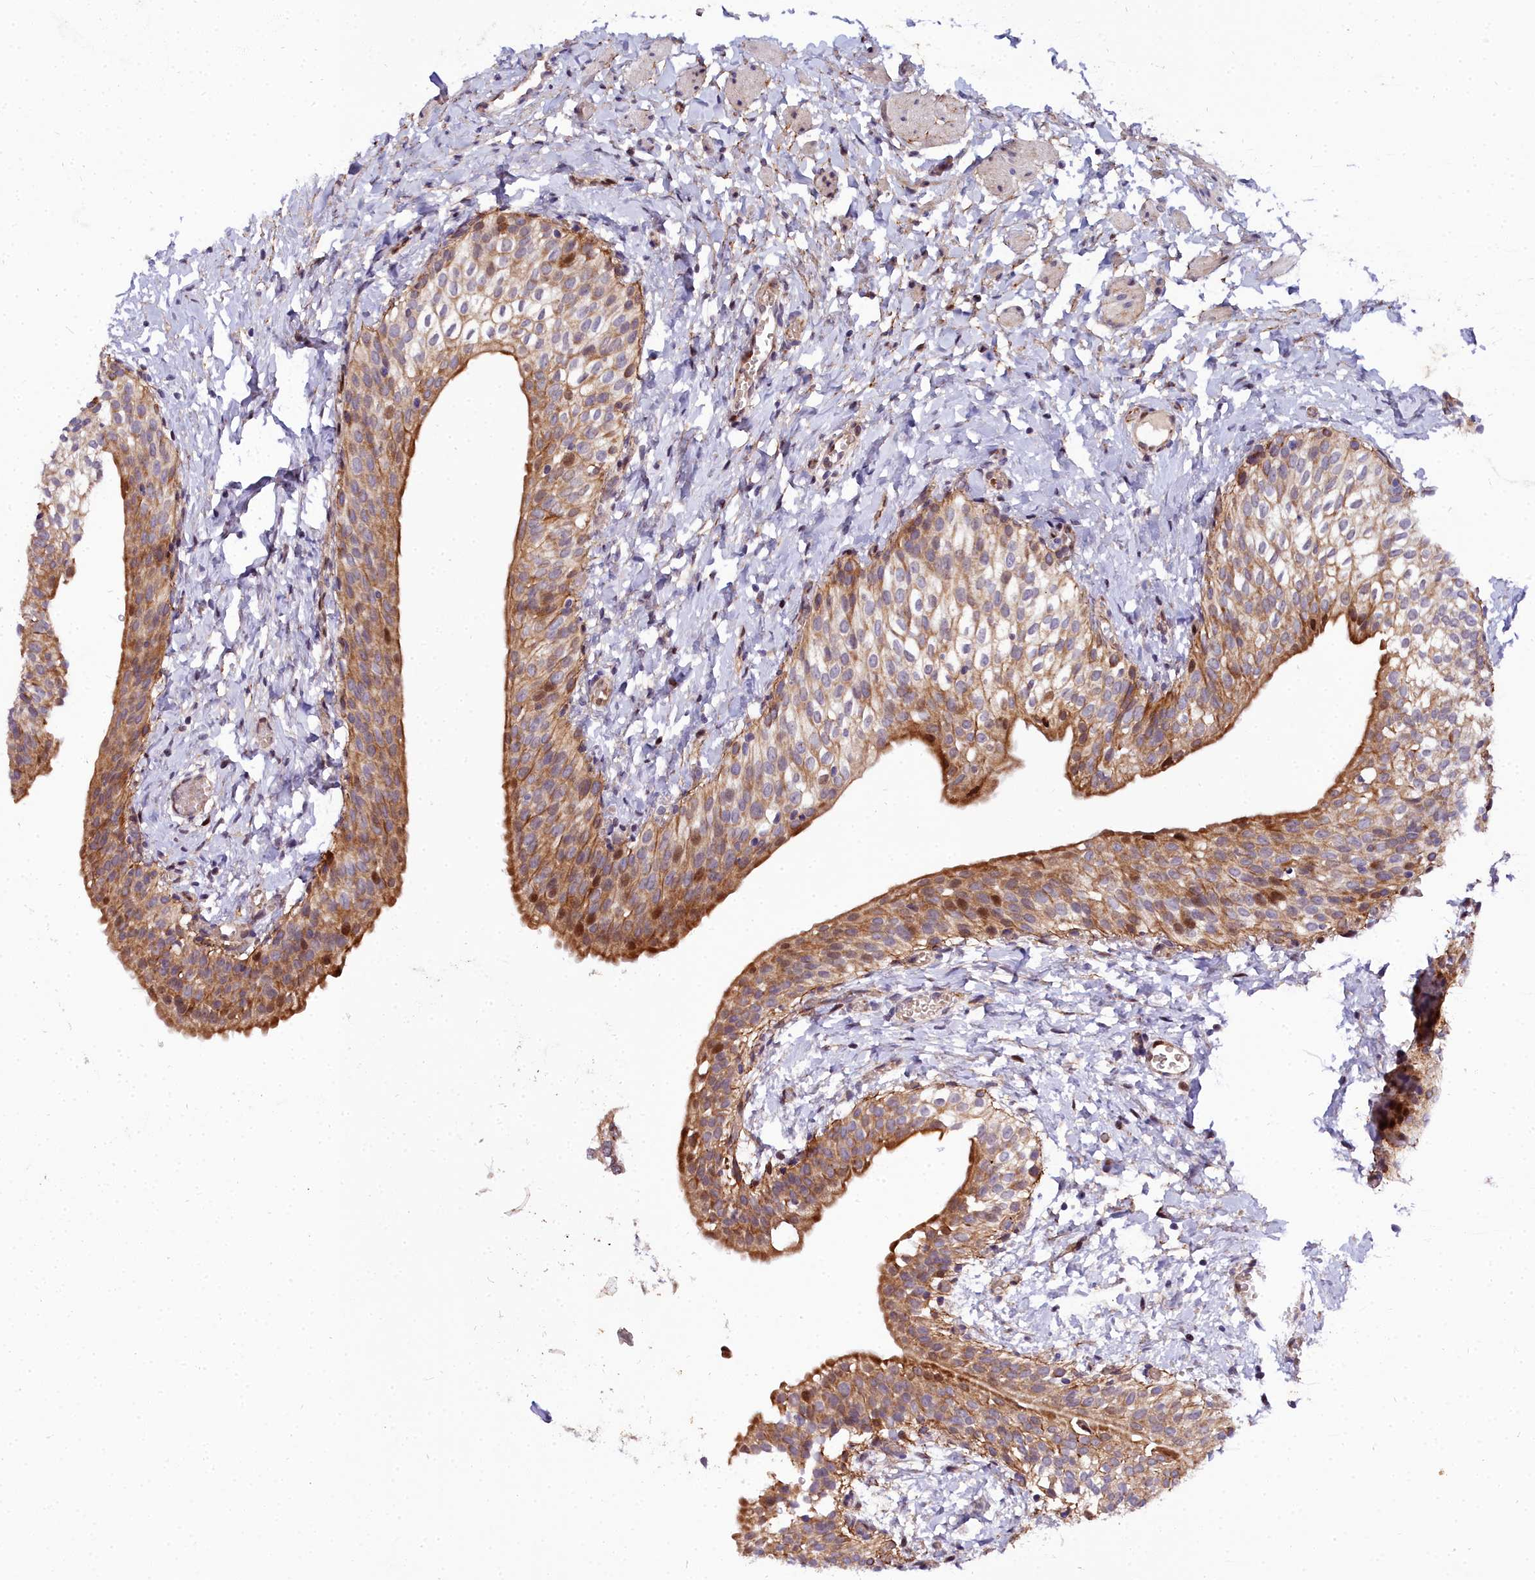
{"staining": {"intensity": "moderate", "quantity": ">75%", "location": "cytoplasmic/membranous,nuclear"}, "tissue": "urinary bladder", "cell_type": "Urothelial cells", "image_type": "normal", "snomed": [{"axis": "morphology", "description": "Normal tissue, NOS"}, {"axis": "topography", "description": "Urinary bladder"}], "caption": "High-magnification brightfield microscopy of benign urinary bladder stained with DAB (brown) and counterstained with hematoxylin (blue). urothelial cells exhibit moderate cytoplasmic/membranous,nuclear staining is present in approximately>75% of cells.", "gene": "MRPS11", "patient": {"sex": "male", "age": 1}}